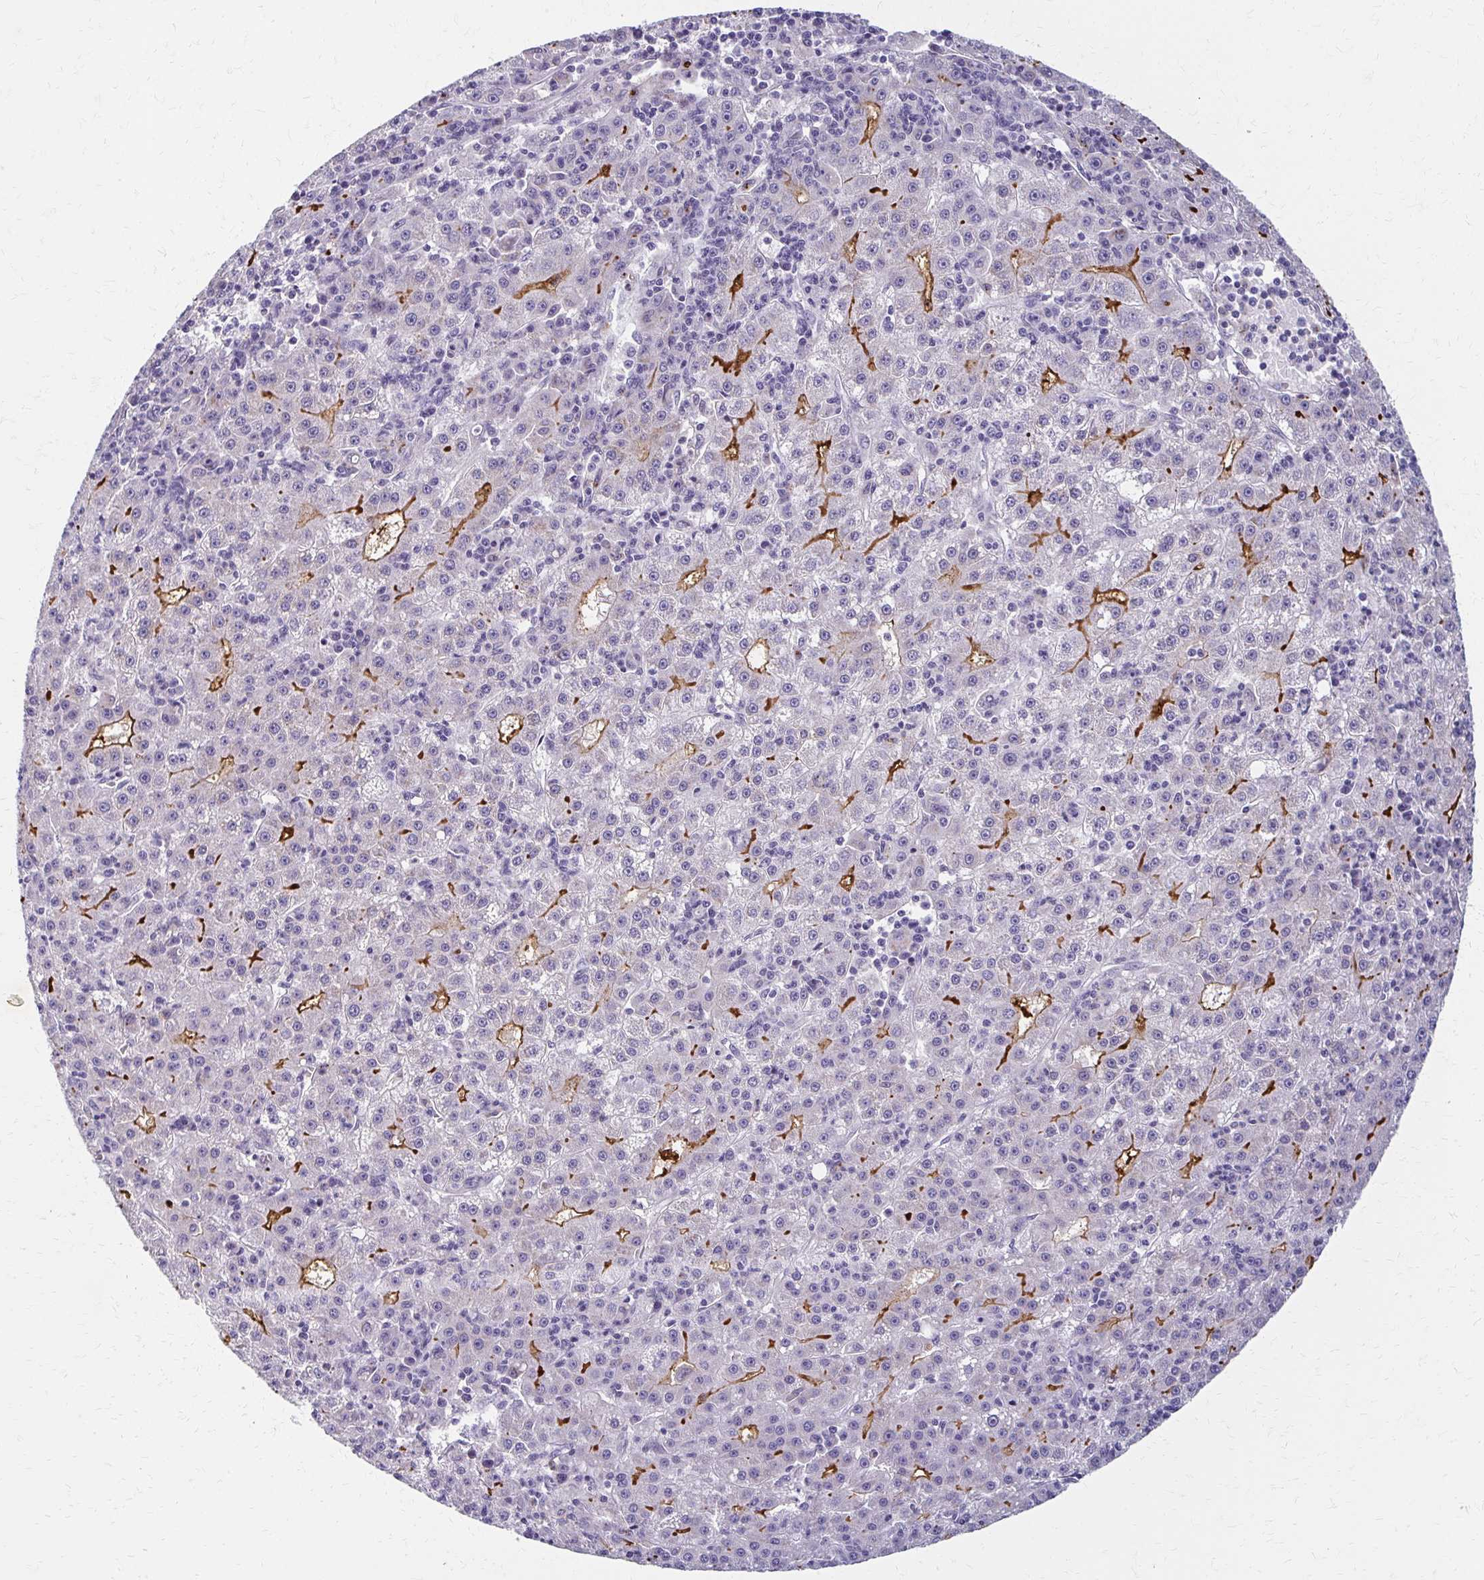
{"staining": {"intensity": "strong", "quantity": "<25%", "location": "cytoplasmic/membranous"}, "tissue": "liver cancer", "cell_type": "Tumor cells", "image_type": "cancer", "snomed": [{"axis": "morphology", "description": "Carcinoma, Hepatocellular, NOS"}, {"axis": "topography", "description": "Liver"}], "caption": "IHC (DAB (3,3'-diaminobenzidine)) staining of human liver cancer reveals strong cytoplasmic/membranous protein positivity in approximately <25% of tumor cells.", "gene": "BBS12", "patient": {"sex": "male", "age": 76}}